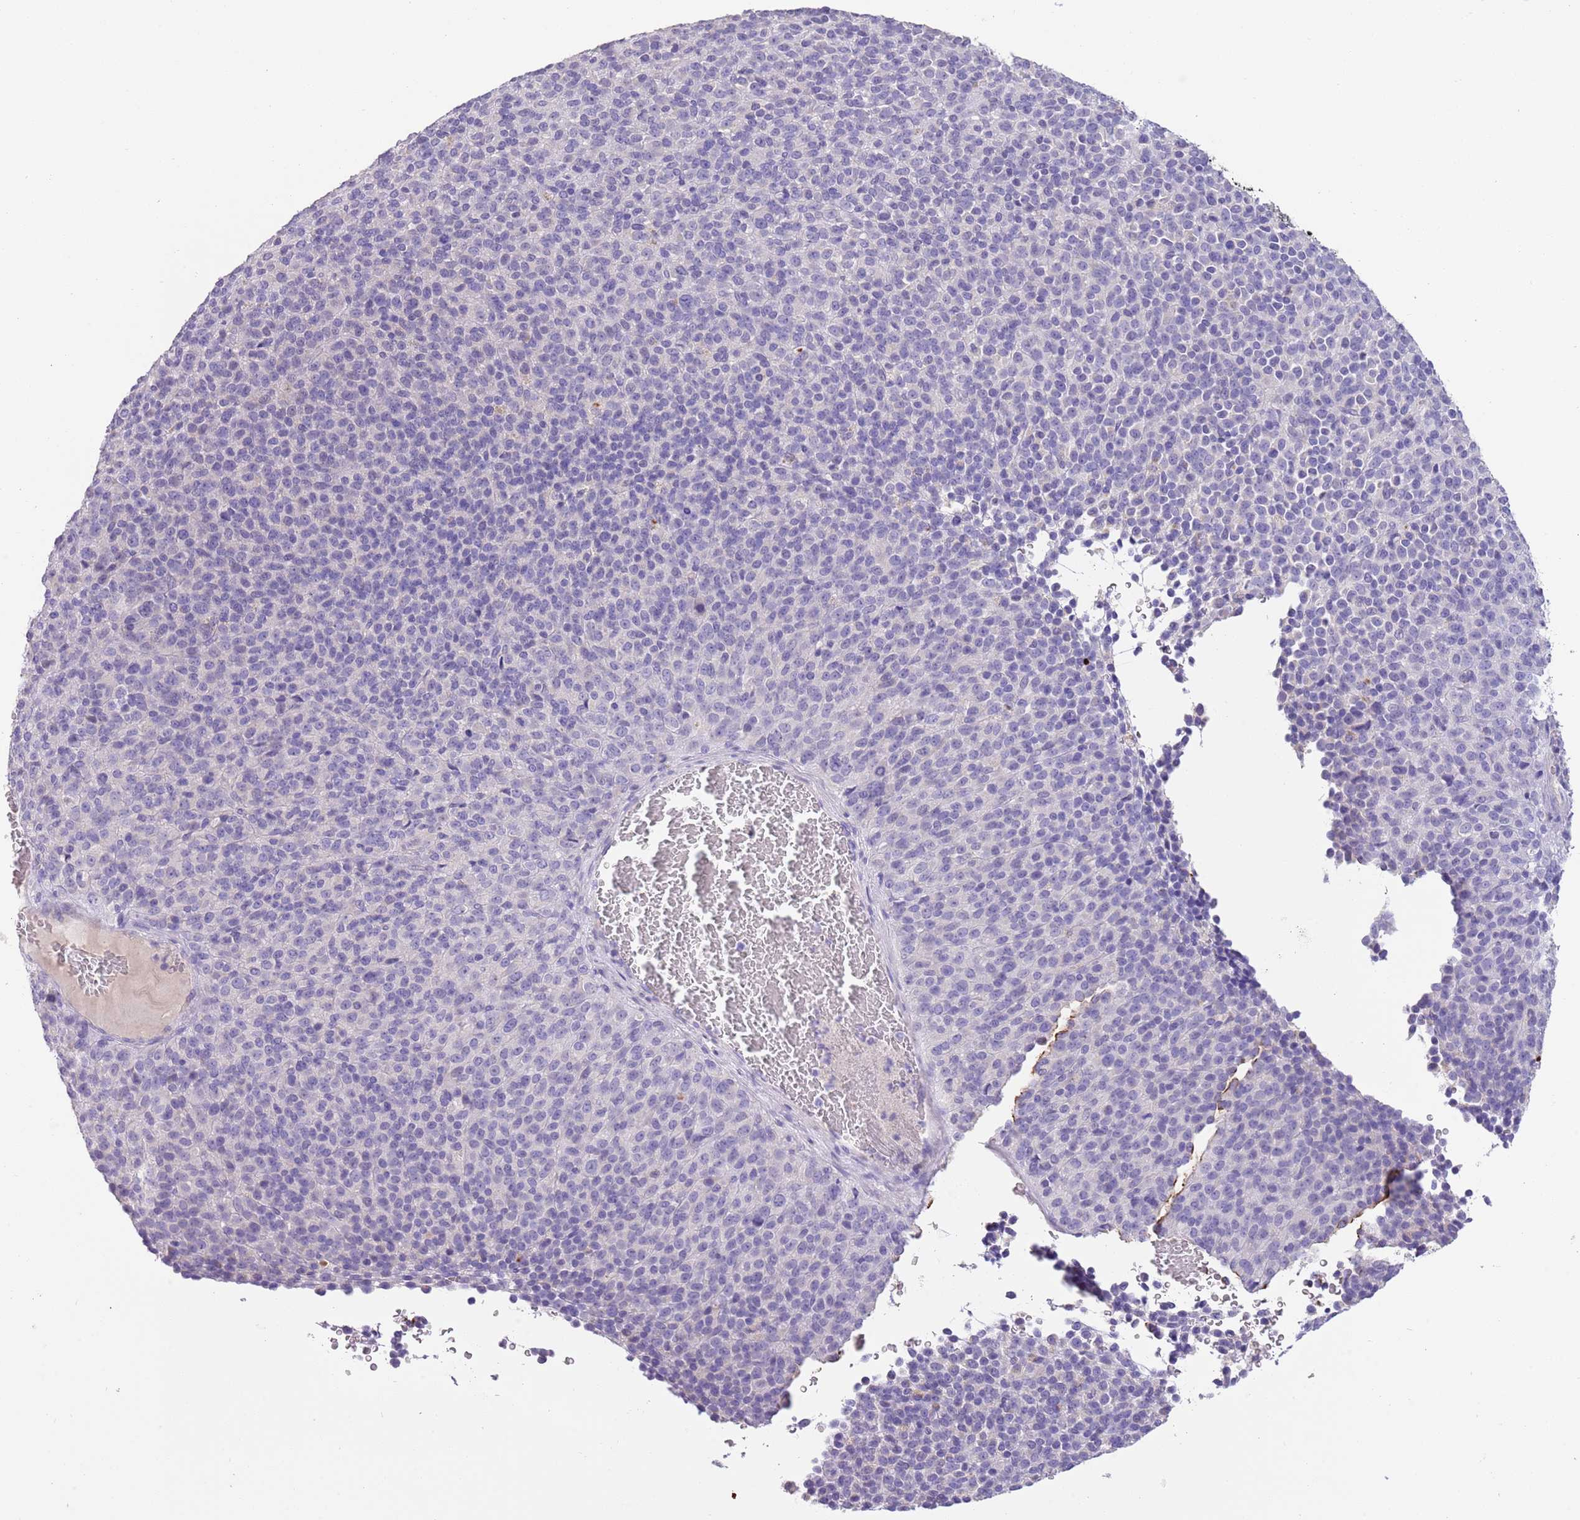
{"staining": {"intensity": "negative", "quantity": "none", "location": "none"}, "tissue": "melanoma", "cell_type": "Tumor cells", "image_type": "cancer", "snomed": [{"axis": "morphology", "description": "Malignant melanoma, Metastatic site"}, {"axis": "topography", "description": "Brain"}], "caption": "Melanoma was stained to show a protein in brown. There is no significant expression in tumor cells.", "gene": "SFTPA1", "patient": {"sex": "female", "age": 56}}